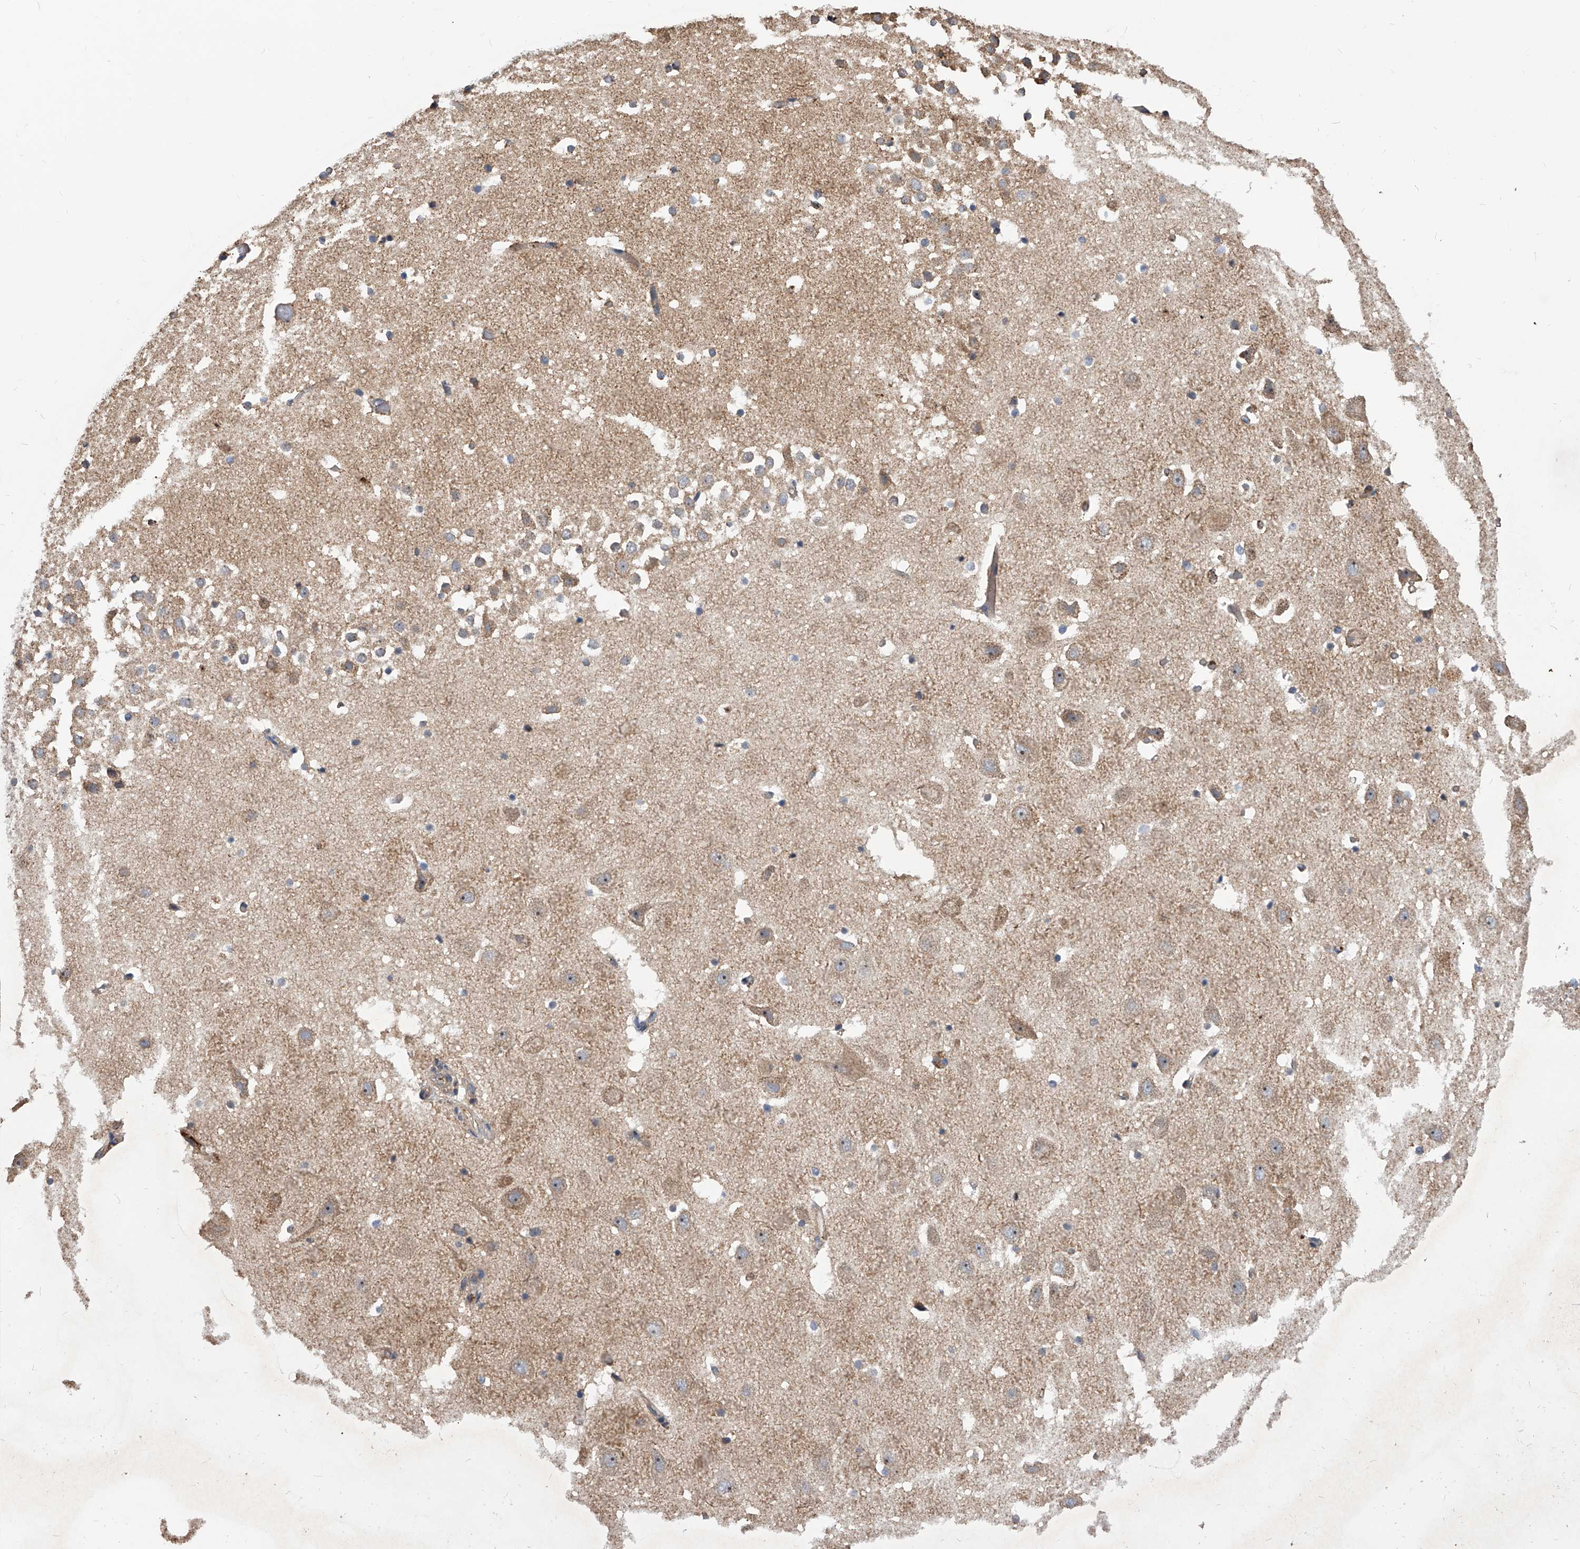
{"staining": {"intensity": "moderate", "quantity": "<25%", "location": "cytoplasmic/membranous"}, "tissue": "hippocampus", "cell_type": "Glial cells", "image_type": "normal", "snomed": [{"axis": "morphology", "description": "Normal tissue, NOS"}, {"axis": "topography", "description": "Hippocampus"}], "caption": "Protein expression analysis of normal hippocampus displays moderate cytoplasmic/membranous staining in approximately <25% of glial cells. (Stains: DAB in brown, nuclei in blue, Microscopy: brightfield microscopy at high magnification).", "gene": "CUL7", "patient": {"sex": "female", "age": 52}}